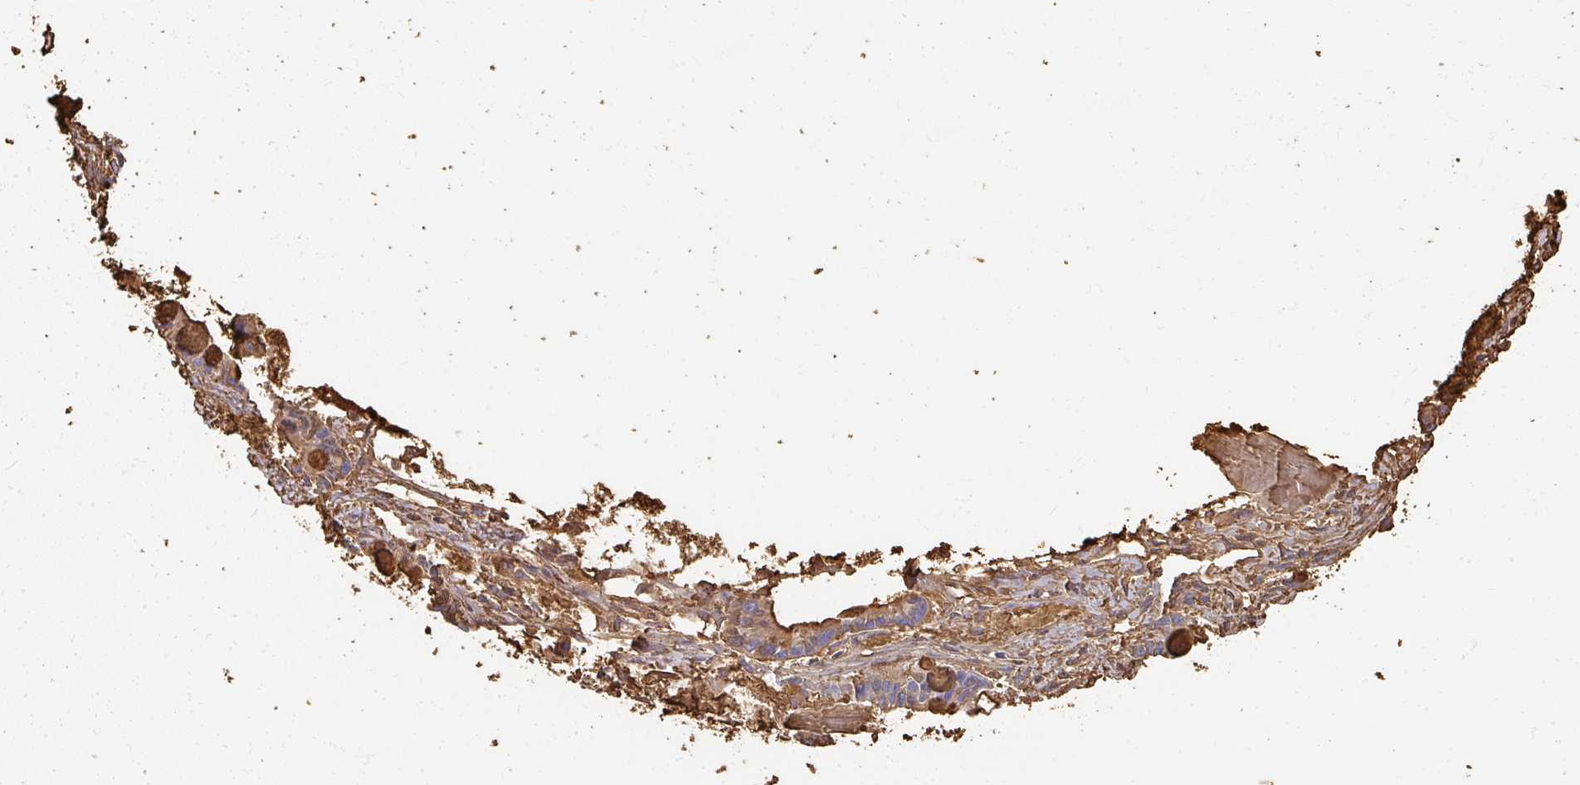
{"staining": {"intensity": "weak", "quantity": "25%-75%", "location": "cytoplasmic/membranous"}, "tissue": "ovarian cancer", "cell_type": "Tumor cells", "image_type": "cancer", "snomed": [{"axis": "morphology", "description": "Cystadenocarcinoma, mucinous, NOS"}, {"axis": "topography", "description": "Ovary"}], "caption": "Mucinous cystadenocarcinoma (ovarian) was stained to show a protein in brown. There is low levels of weak cytoplasmic/membranous expression in approximately 25%-75% of tumor cells. (Stains: DAB (3,3'-diaminobenzidine) in brown, nuclei in blue, Microscopy: brightfield microscopy at high magnification).", "gene": "ALB", "patient": {"sex": "female", "age": 63}}